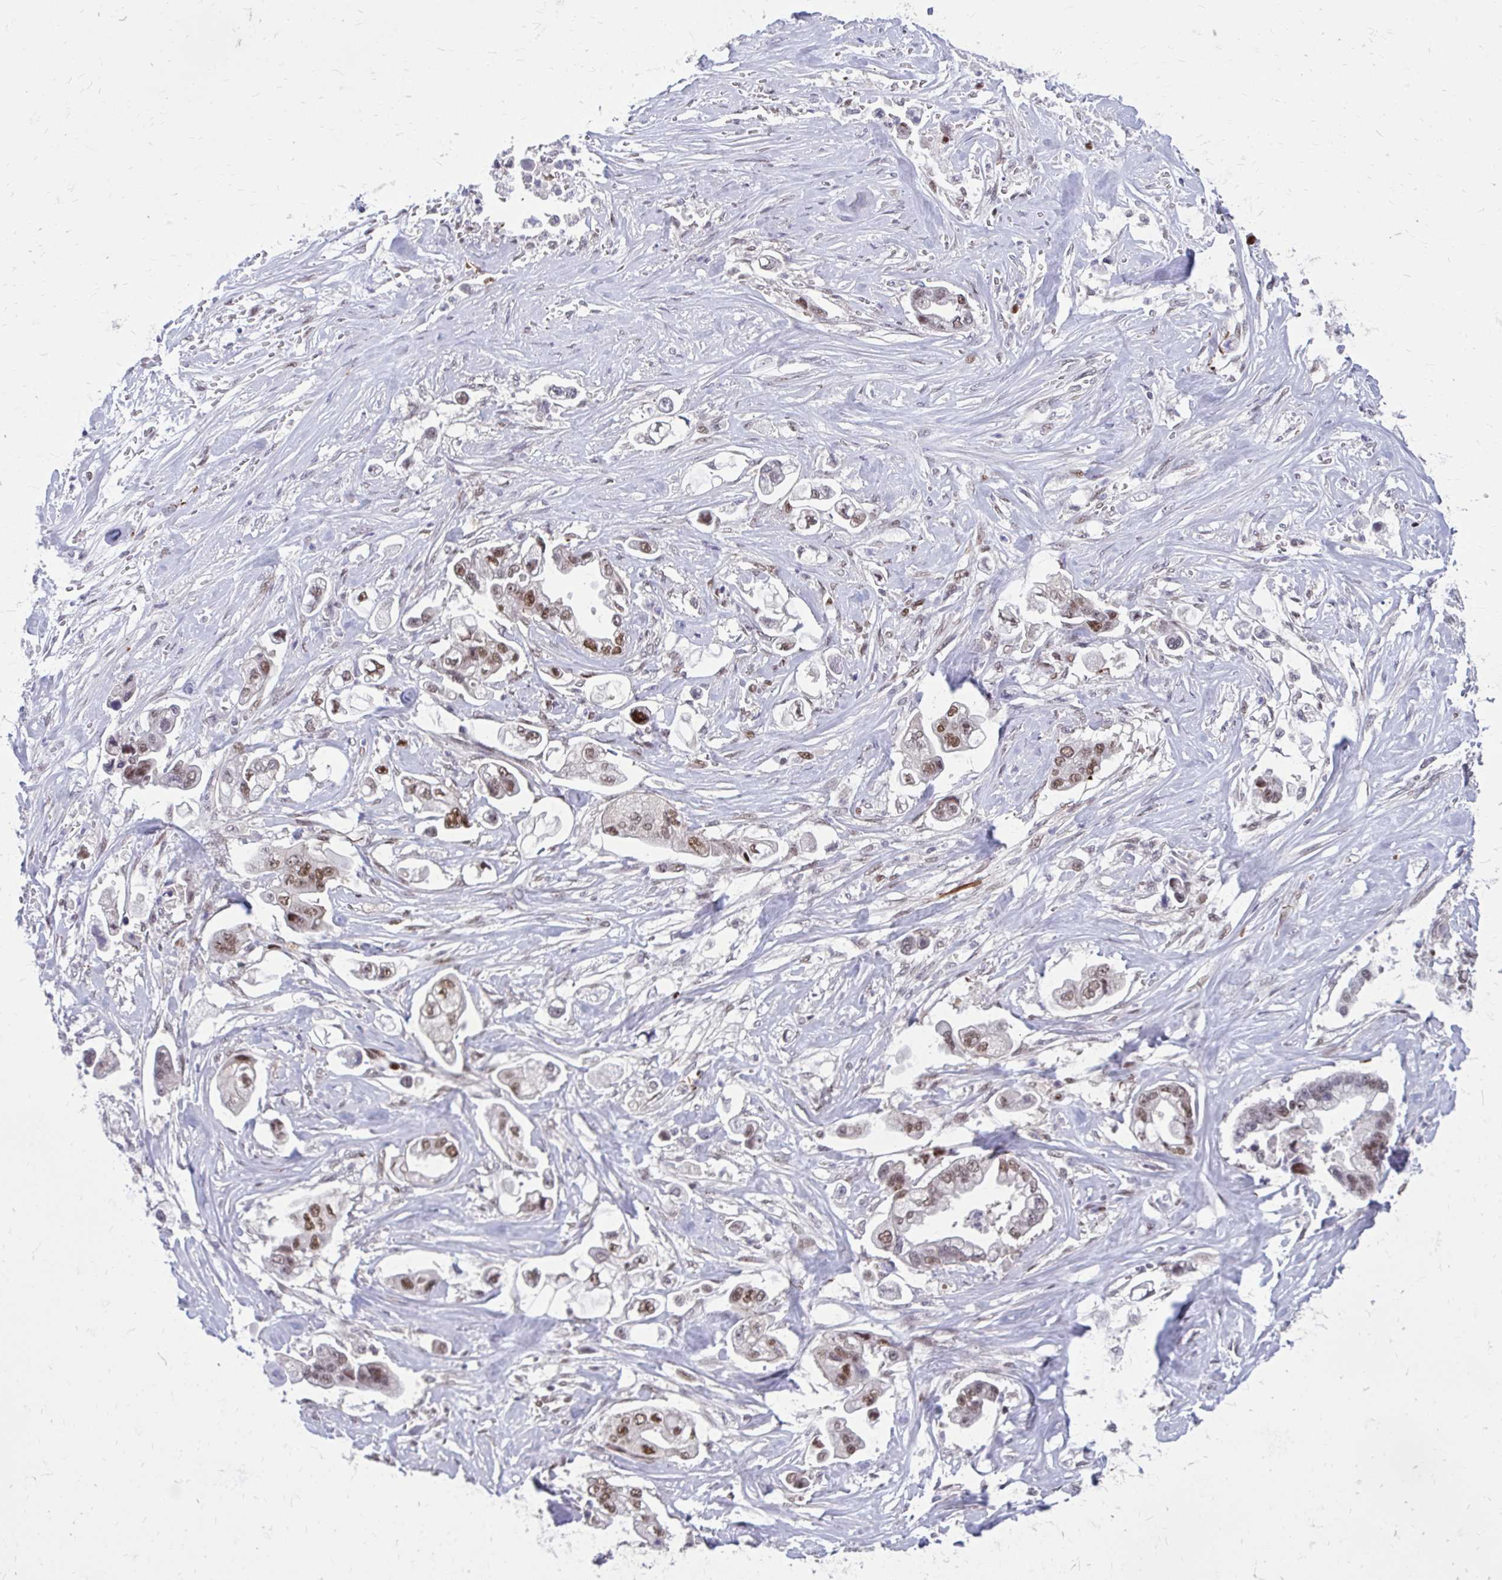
{"staining": {"intensity": "moderate", "quantity": ">75%", "location": "nuclear"}, "tissue": "stomach cancer", "cell_type": "Tumor cells", "image_type": "cancer", "snomed": [{"axis": "morphology", "description": "Adenocarcinoma, NOS"}, {"axis": "topography", "description": "Stomach"}], "caption": "Immunohistochemistry (IHC) of human stomach cancer (adenocarcinoma) shows medium levels of moderate nuclear staining in approximately >75% of tumor cells. The staining was performed using DAB (3,3'-diaminobenzidine), with brown indicating positive protein expression. Nuclei are stained blue with hematoxylin.", "gene": "PSME4", "patient": {"sex": "male", "age": 62}}